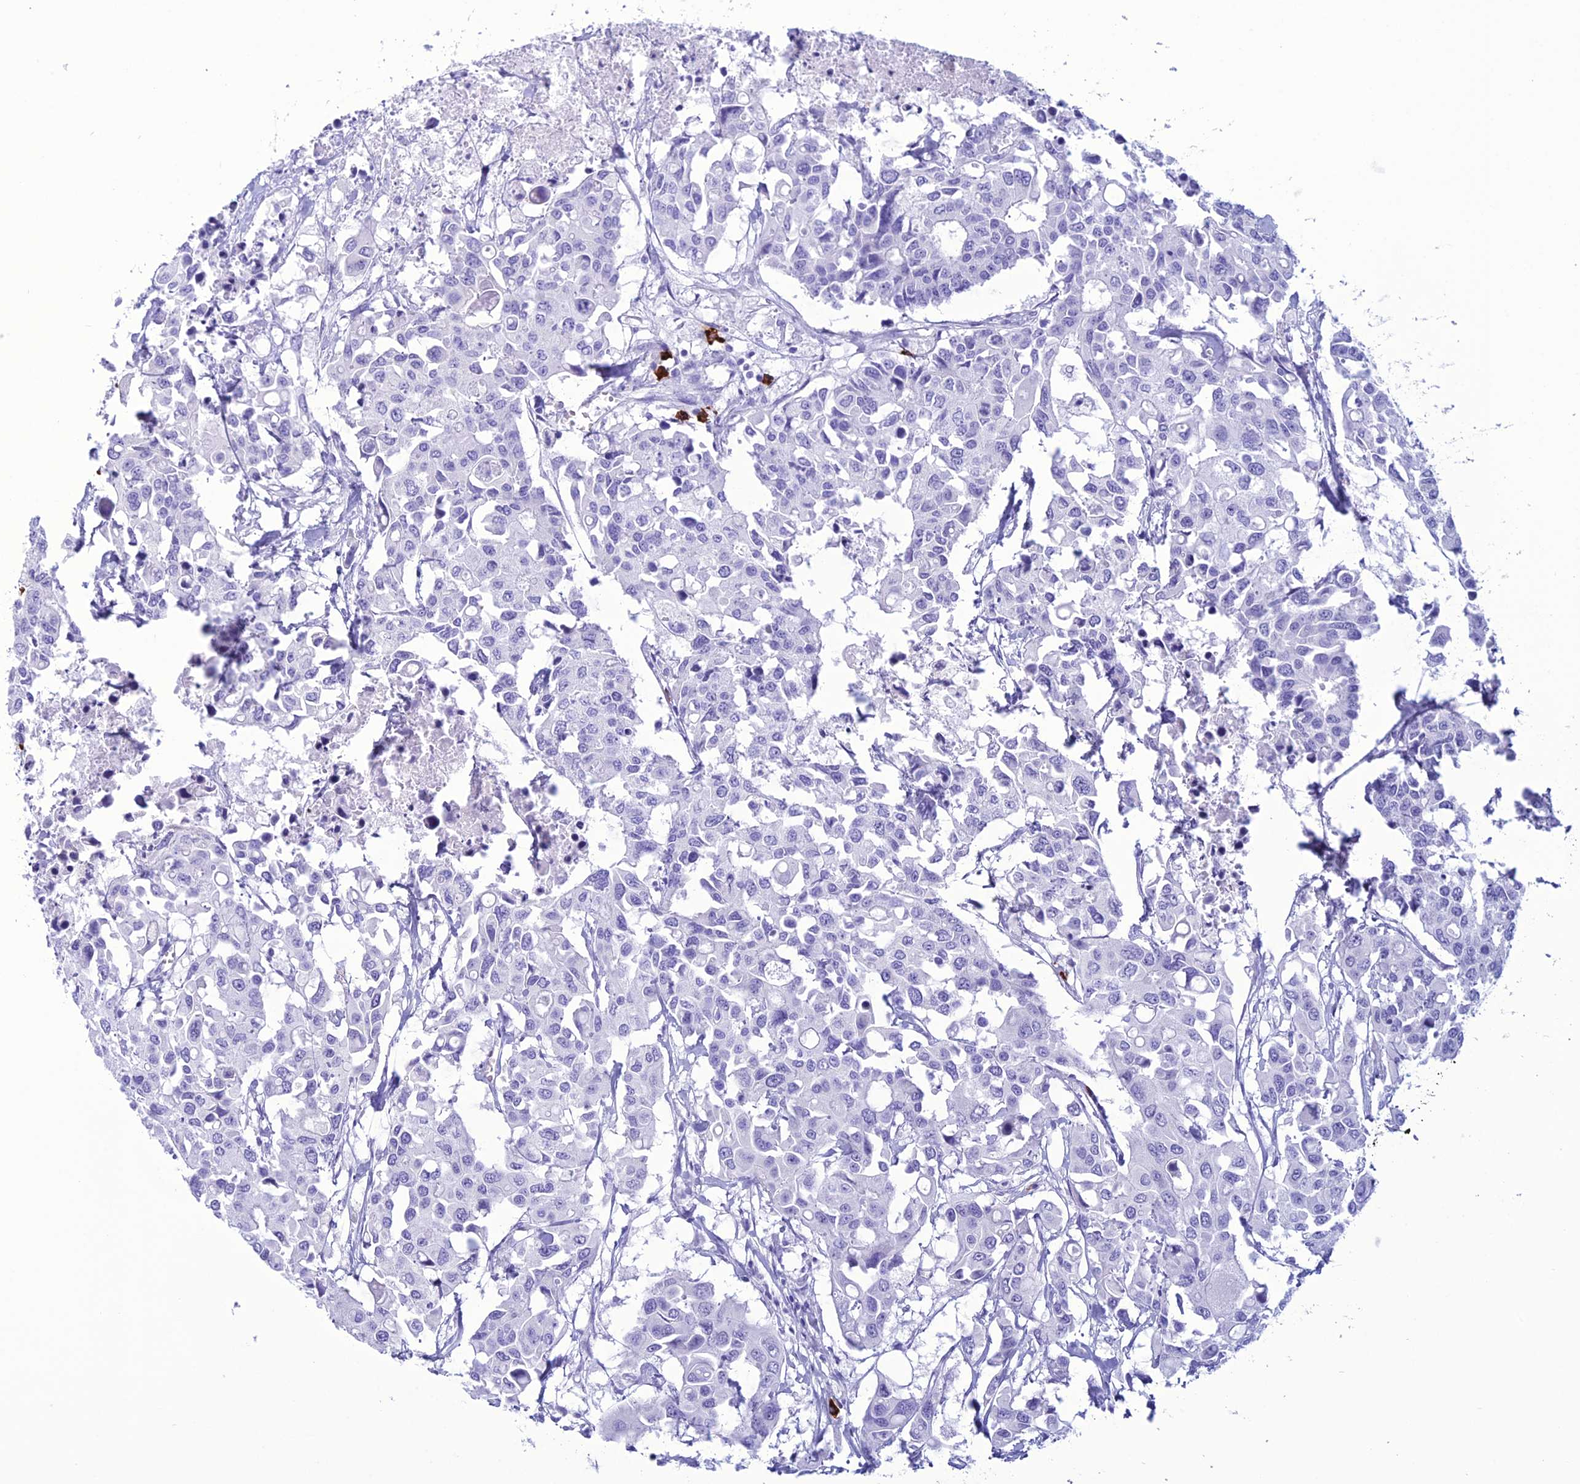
{"staining": {"intensity": "negative", "quantity": "none", "location": "none"}, "tissue": "colorectal cancer", "cell_type": "Tumor cells", "image_type": "cancer", "snomed": [{"axis": "morphology", "description": "Adenocarcinoma, NOS"}, {"axis": "topography", "description": "Colon"}], "caption": "Tumor cells are negative for protein expression in human adenocarcinoma (colorectal).", "gene": "MZB1", "patient": {"sex": "male", "age": 77}}